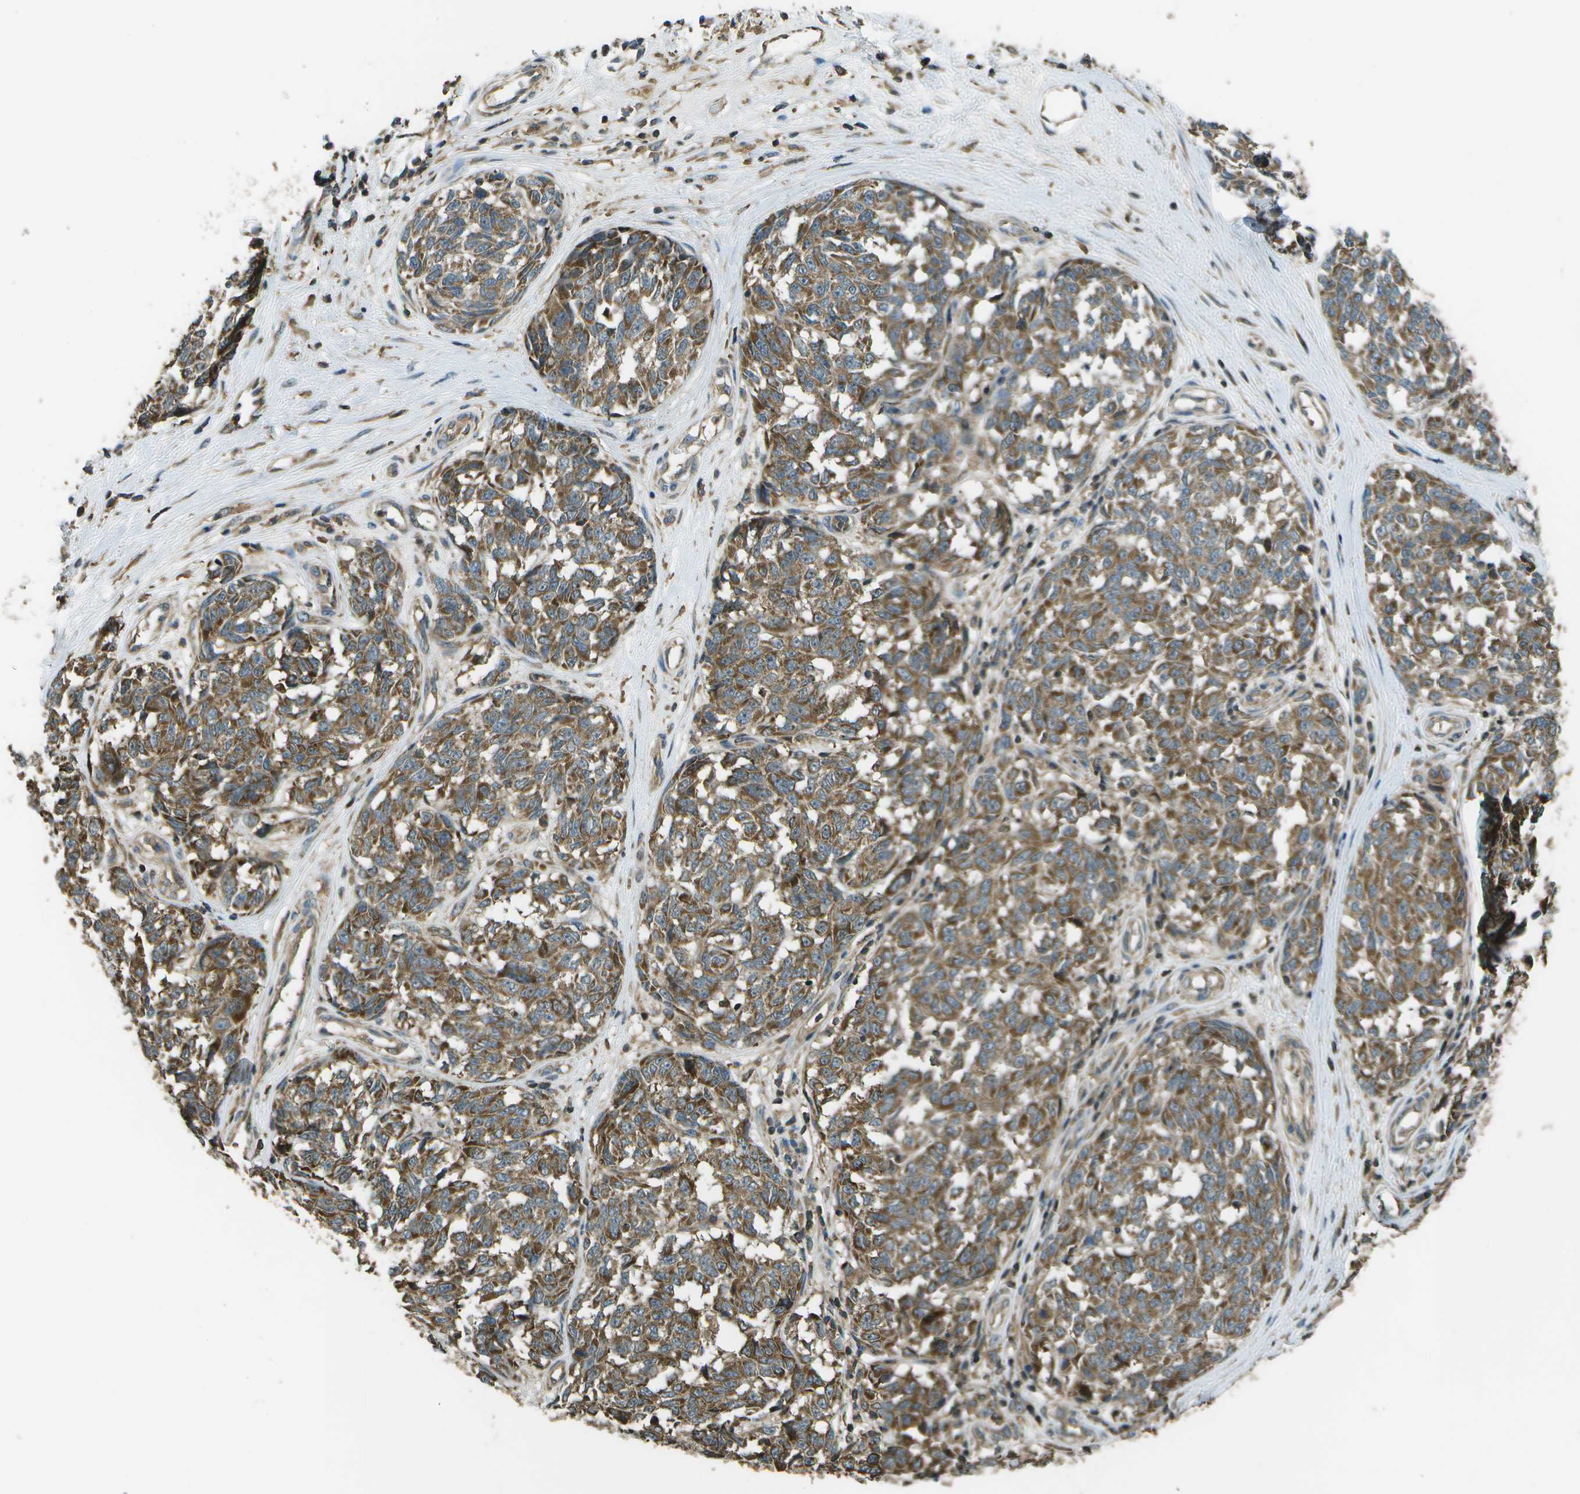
{"staining": {"intensity": "moderate", "quantity": ">75%", "location": "cytoplasmic/membranous"}, "tissue": "melanoma", "cell_type": "Tumor cells", "image_type": "cancer", "snomed": [{"axis": "morphology", "description": "Malignant melanoma, NOS"}, {"axis": "topography", "description": "Skin"}], "caption": "Tumor cells demonstrate moderate cytoplasmic/membranous staining in about >75% of cells in melanoma.", "gene": "PLPBP", "patient": {"sex": "female", "age": 64}}